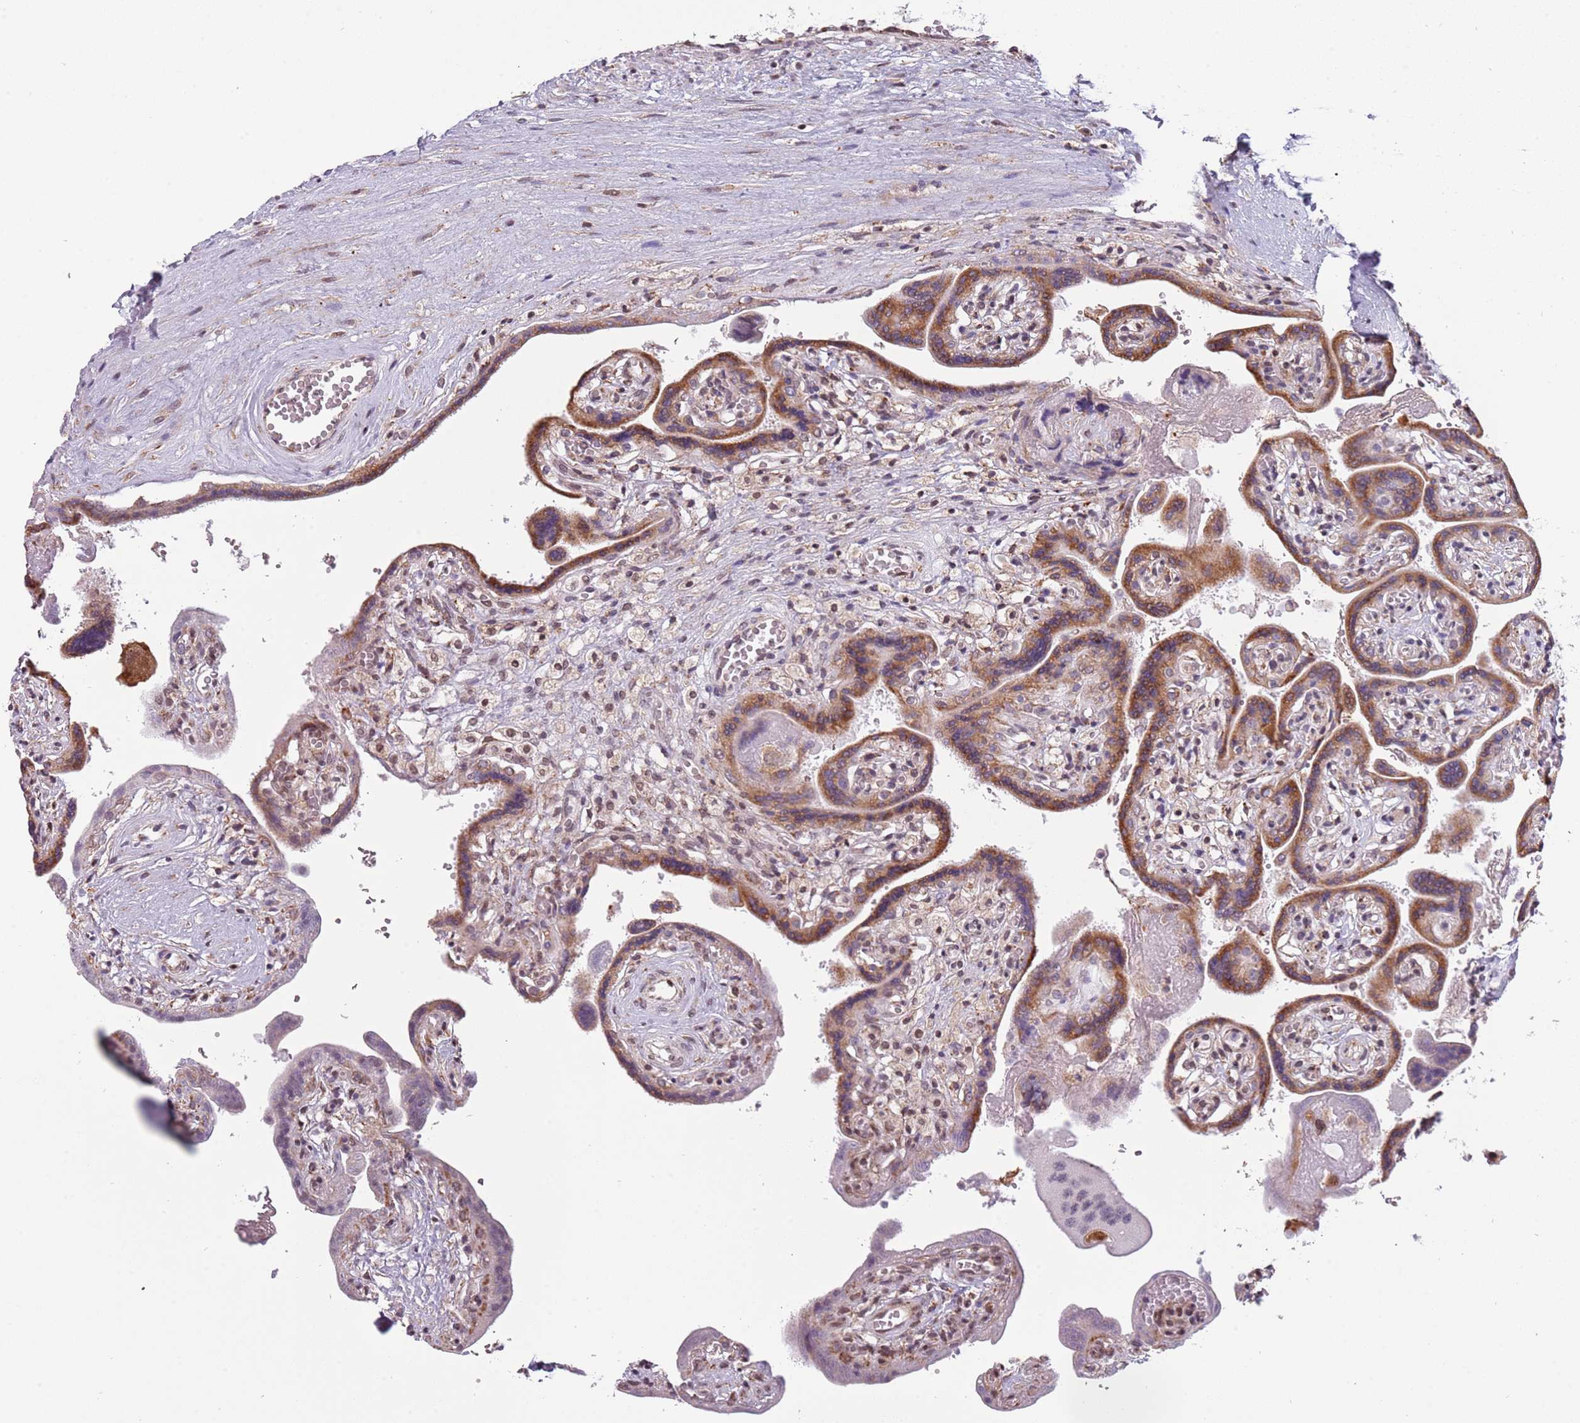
{"staining": {"intensity": "moderate", "quantity": ">75%", "location": "cytoplasmic/membranous"}, "tissue": "placenta", "cell_type": "Decidual cells", "image_type": "normal", "snomed": [{"axis": "morphology", "description": "Normal tissue, NOS"}, {"axis": "topography", "description": "Placenta"}], "caption": "Immunohistochemistry (DAB (3,3'-diaminobenzidine)) staining of benign placenta reveals moderate cytoplasmic/membranous protein staining in approximately >75% of decidual cells.", "gene": "BARD1", "patient": {"sex": "female", "age": 37}}